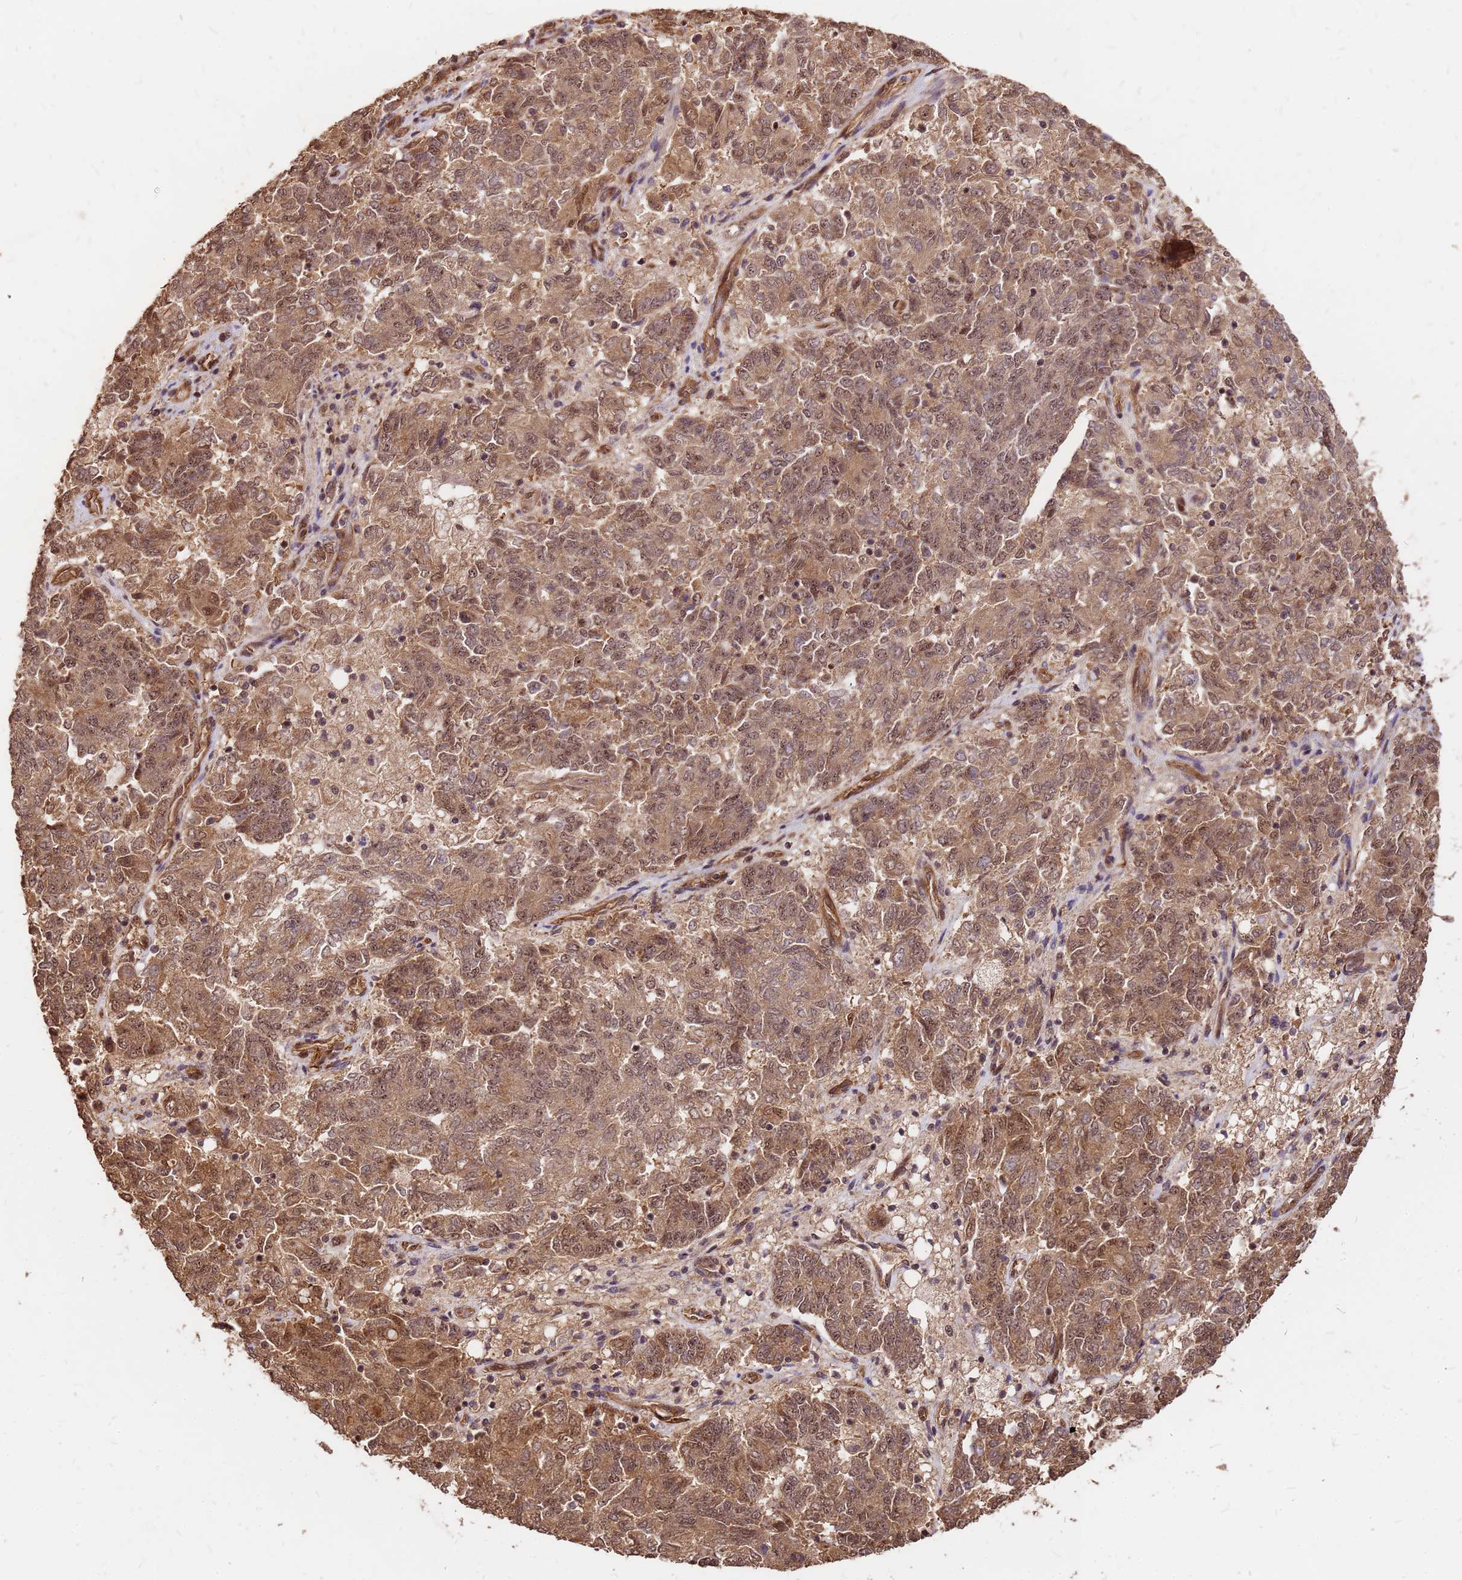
{"staining": {"intensity": "moderate", "quantity": ">75%", "location": "cytoplasmic/membranous,nuclear"}, "tissue": "endometrial cancer", "cell_type": "Tumor cells", "image_type": "cancer", "snomed": [{"axis": "morphology", "description": "Adenocarcinoma, NOS"}, {"axis": "topography", "description": "Endometrium"}], "caption": "Adenocarcinoma (endometrial) stained with a protein marker reveals moderate staining in tumor cells.", "gene": "GPATCH8", "patient": {"sex": "female", "age": 80}}